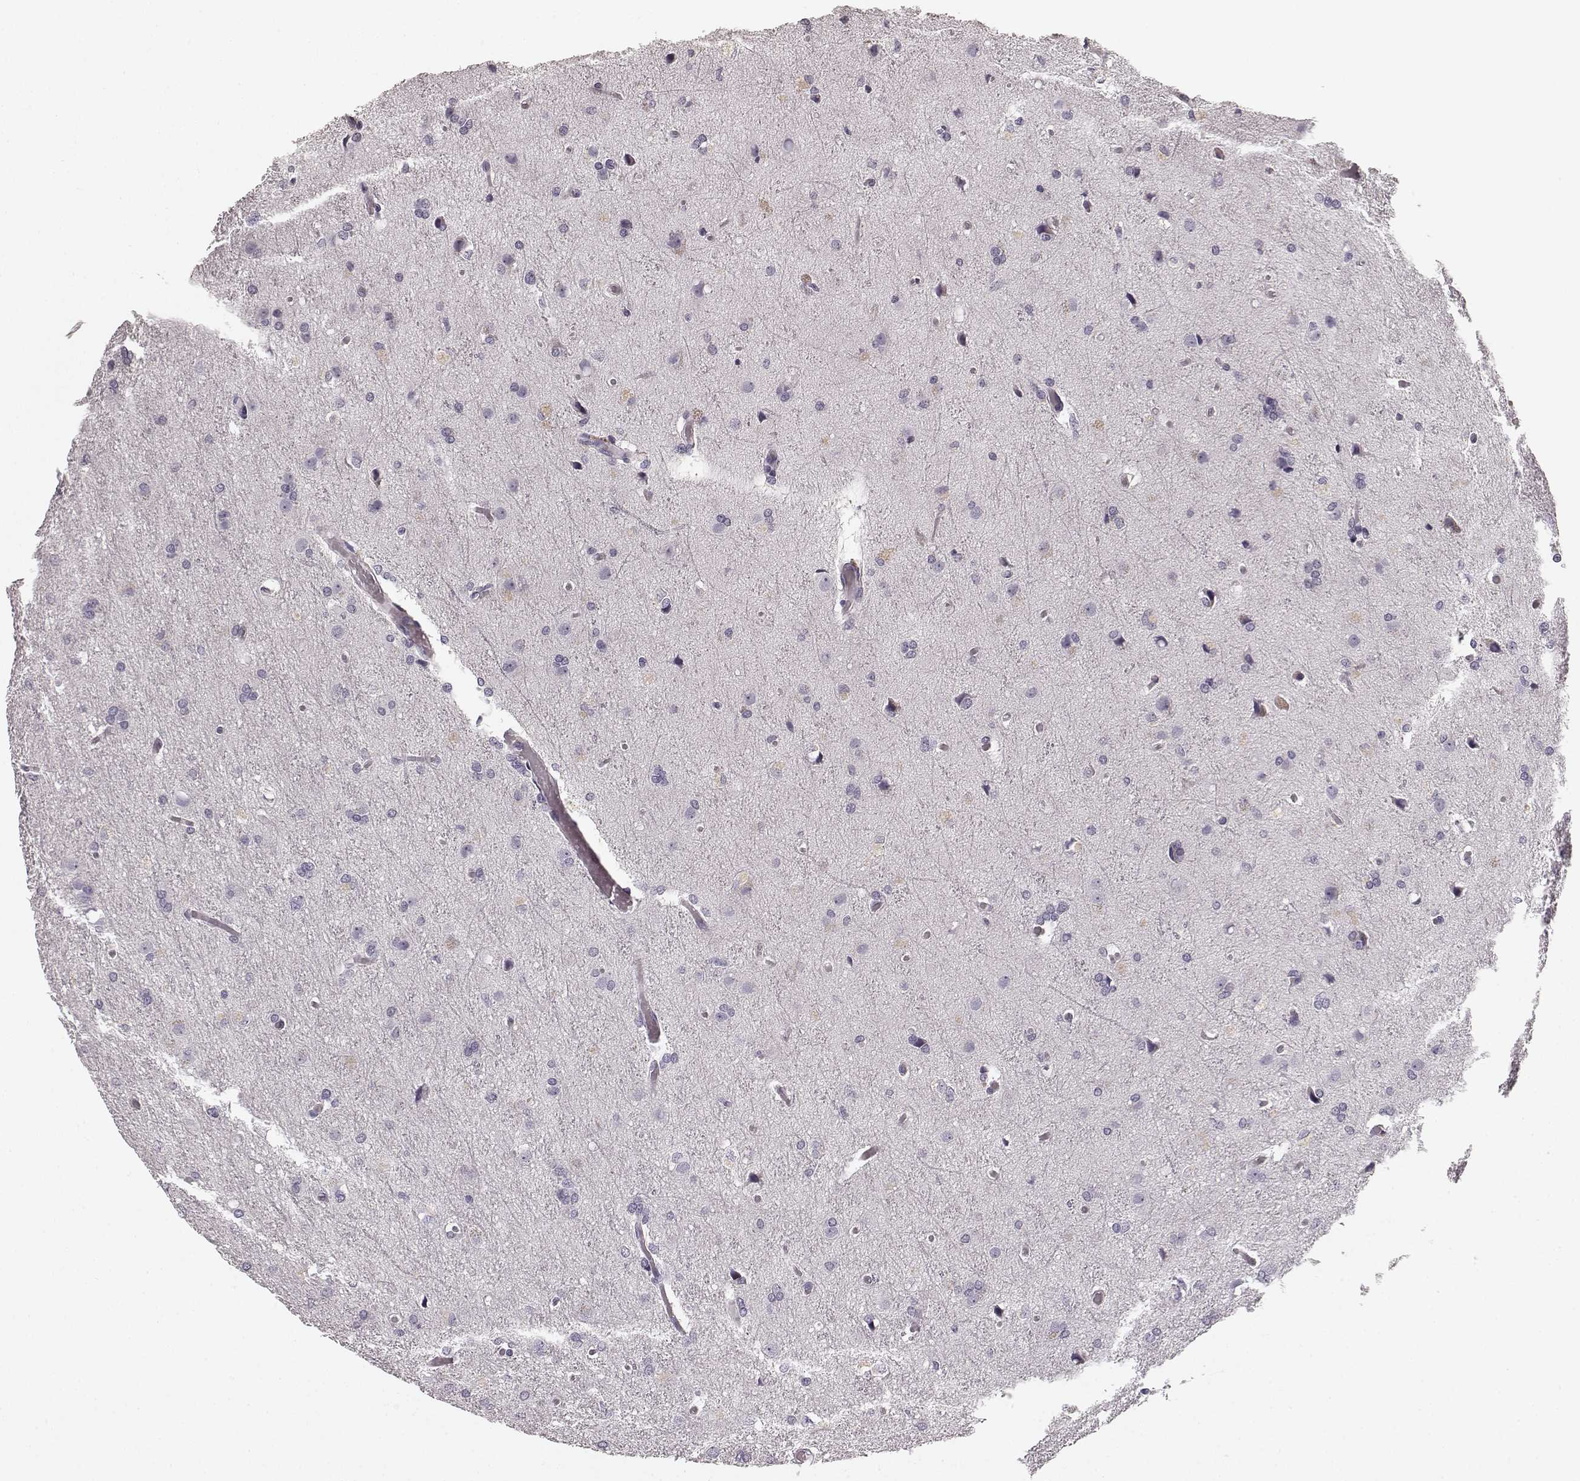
{"staining": {"intensity": "negative", "quantity": "none", "location": "none"}, "tissue": "glioma", "cell_type": "Tumor cells", "image_type": "cancer", "snomed": [{"axis": "morphology", "description": "Glioma, malignant, High grade"}, {"axis": "topography", "description": "Brain"}], "caption": "Malignant high-grade glioma stained for a protein using immunohistochemistry (IHC) reveals no positivity tumor cells.", "gene": "TMPRSS15", "patient": {"sex": "male", "age": 68}}